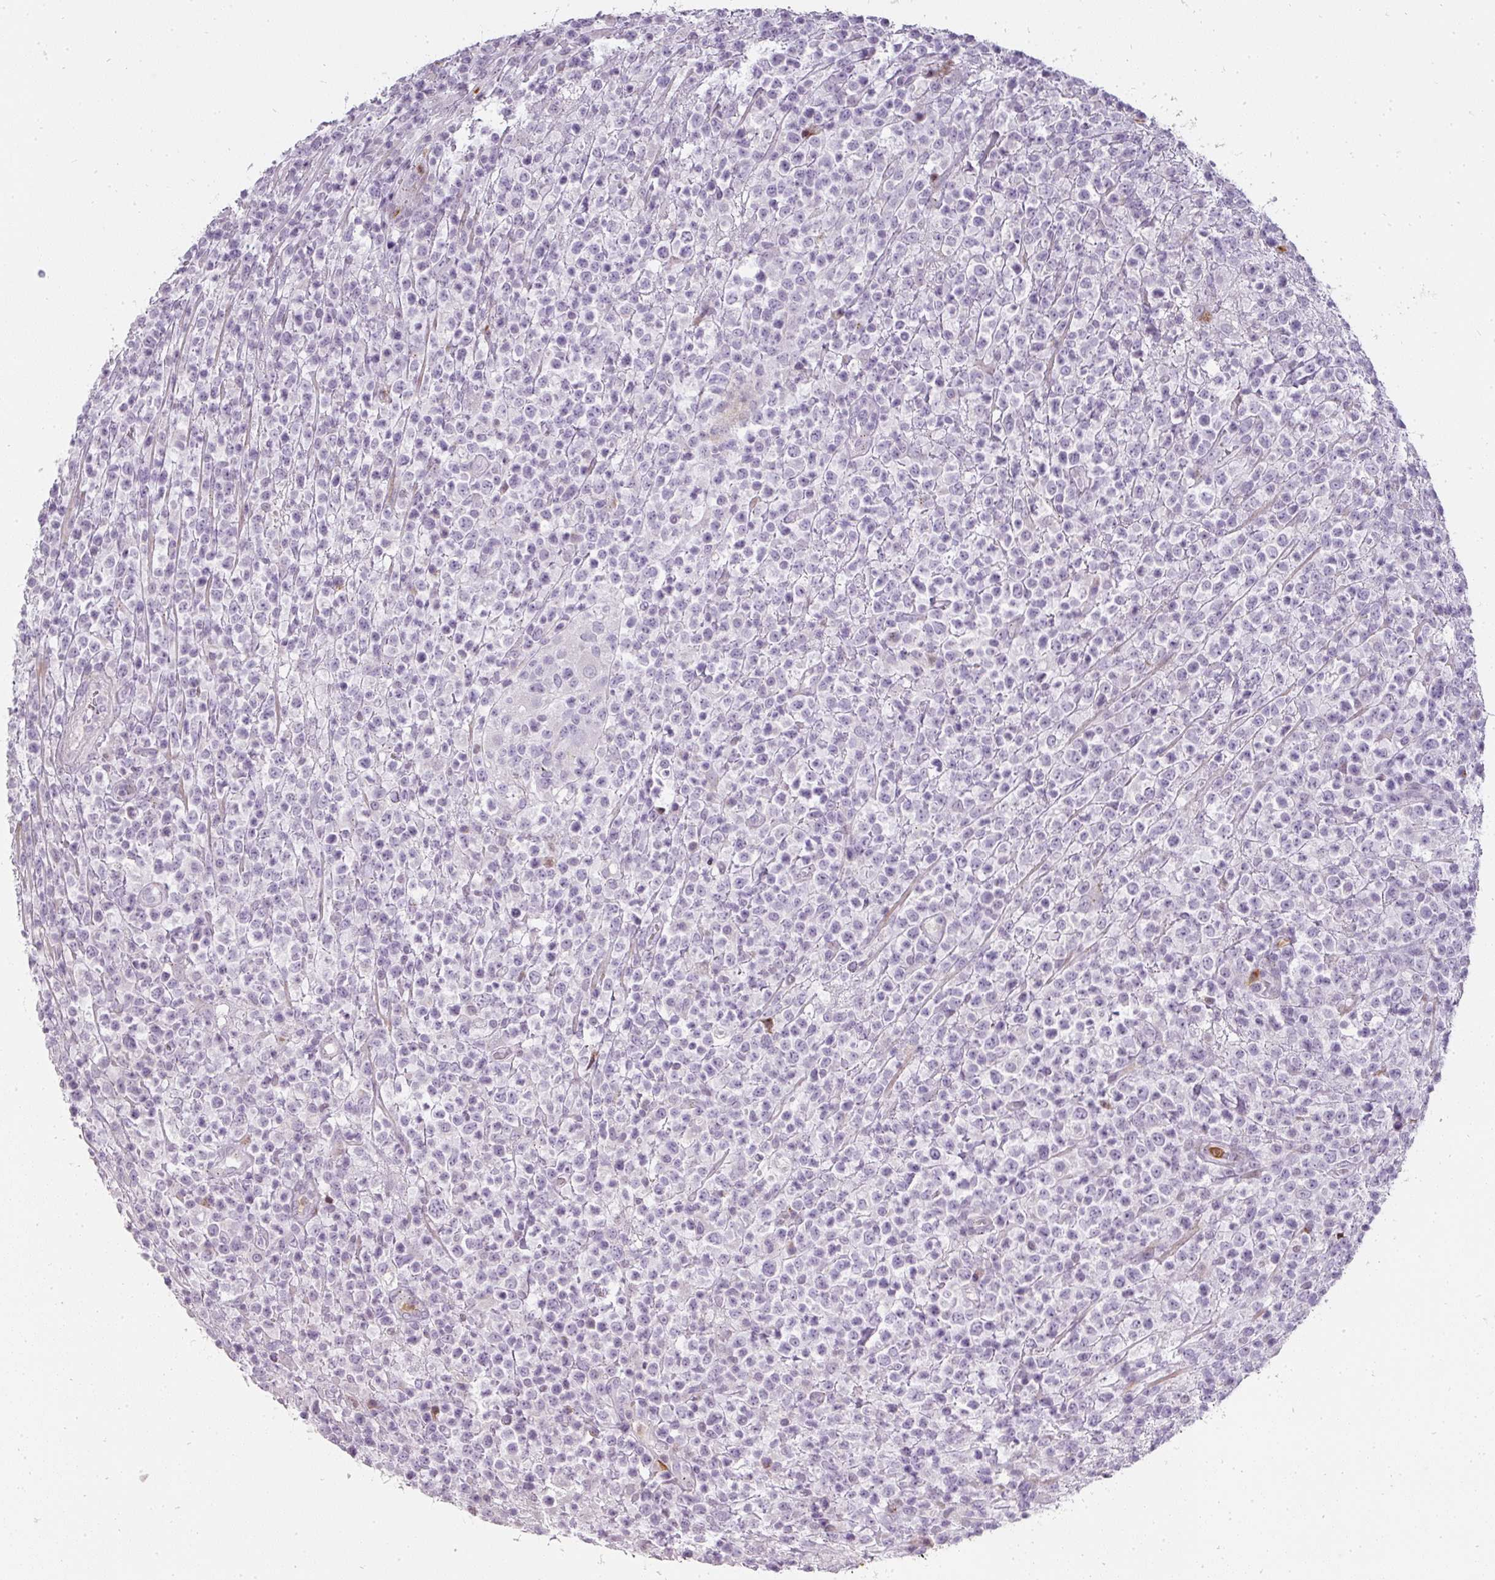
{"staining": {"intensity": "negative", "quantity": "none", "location": "none"}, "tissue": "lymphoma", "cell_type": "Tumor cells", "image_type": "cancer", "snomed": [{"axis": "morphology", "description": "Malignant lymphoma, non-Hodgkin's type, High grade"}, {"axis": "topography", "description": "Colon"}], "caption": "Human lymphoma stained for a protein using immunohistochemistry (IHC) displays no expression in tumor cells.", "gene": "BIK", "patient": {"sex": "female", "age": 53}}